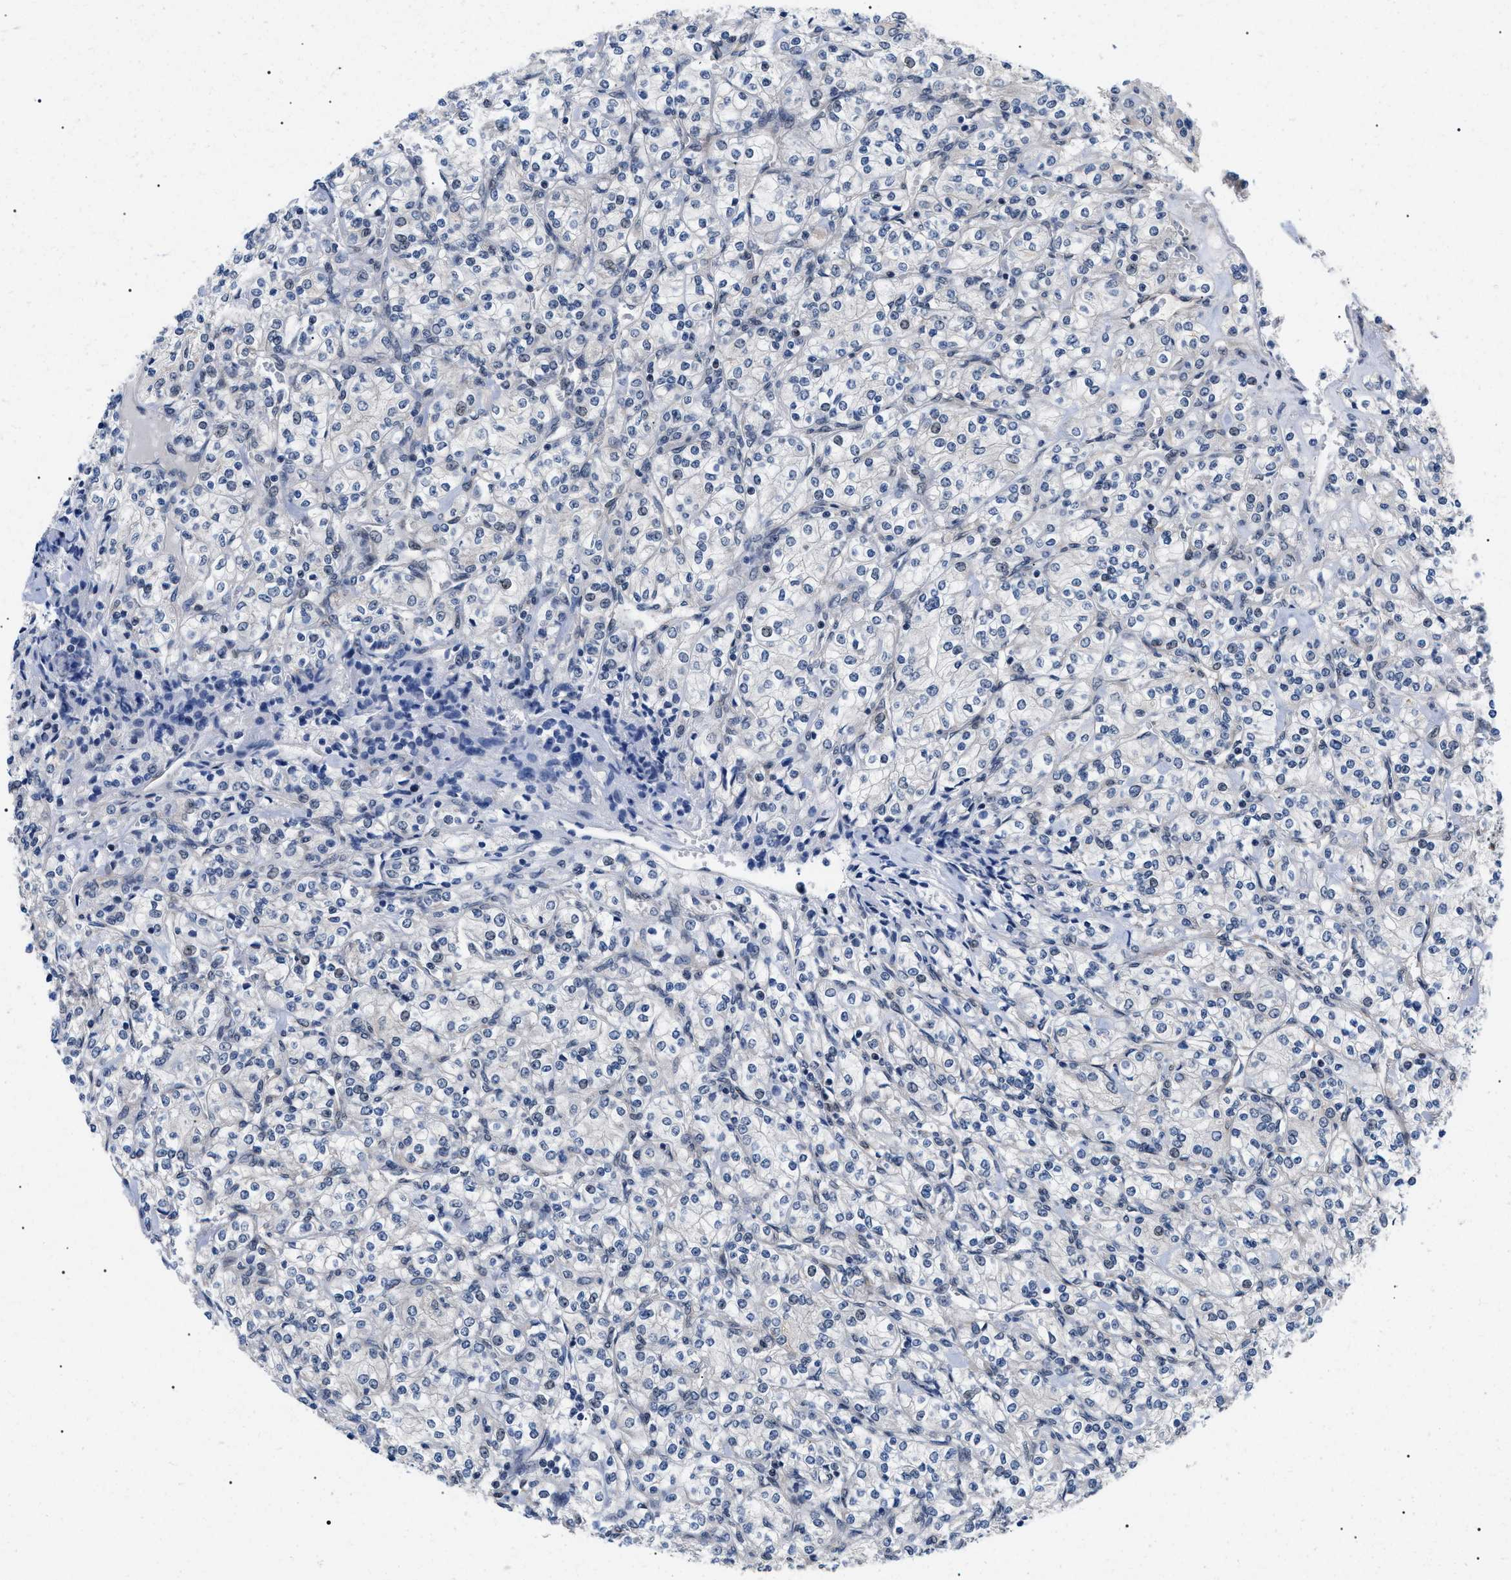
{"staining": {"intensity": "negative", "quantity": "none", "location": "none"}, "tissue": "renal cancer", "cell_type": "Tumor cells", "image_type": "cancer", "snomed": [{"axis": "morphology", "description": "Adenocarcinoma, NOS"}, {"axis": "topography", "description": "Kidney"}], "caption": "This is a histopathology image of immunohistochemistry (IHC) staining of renal cancer (adenocarcinoma), which shows no expression in tumor cells.", "gene": "GARRE1", "patient": {"sex": "male", "age": 77}}